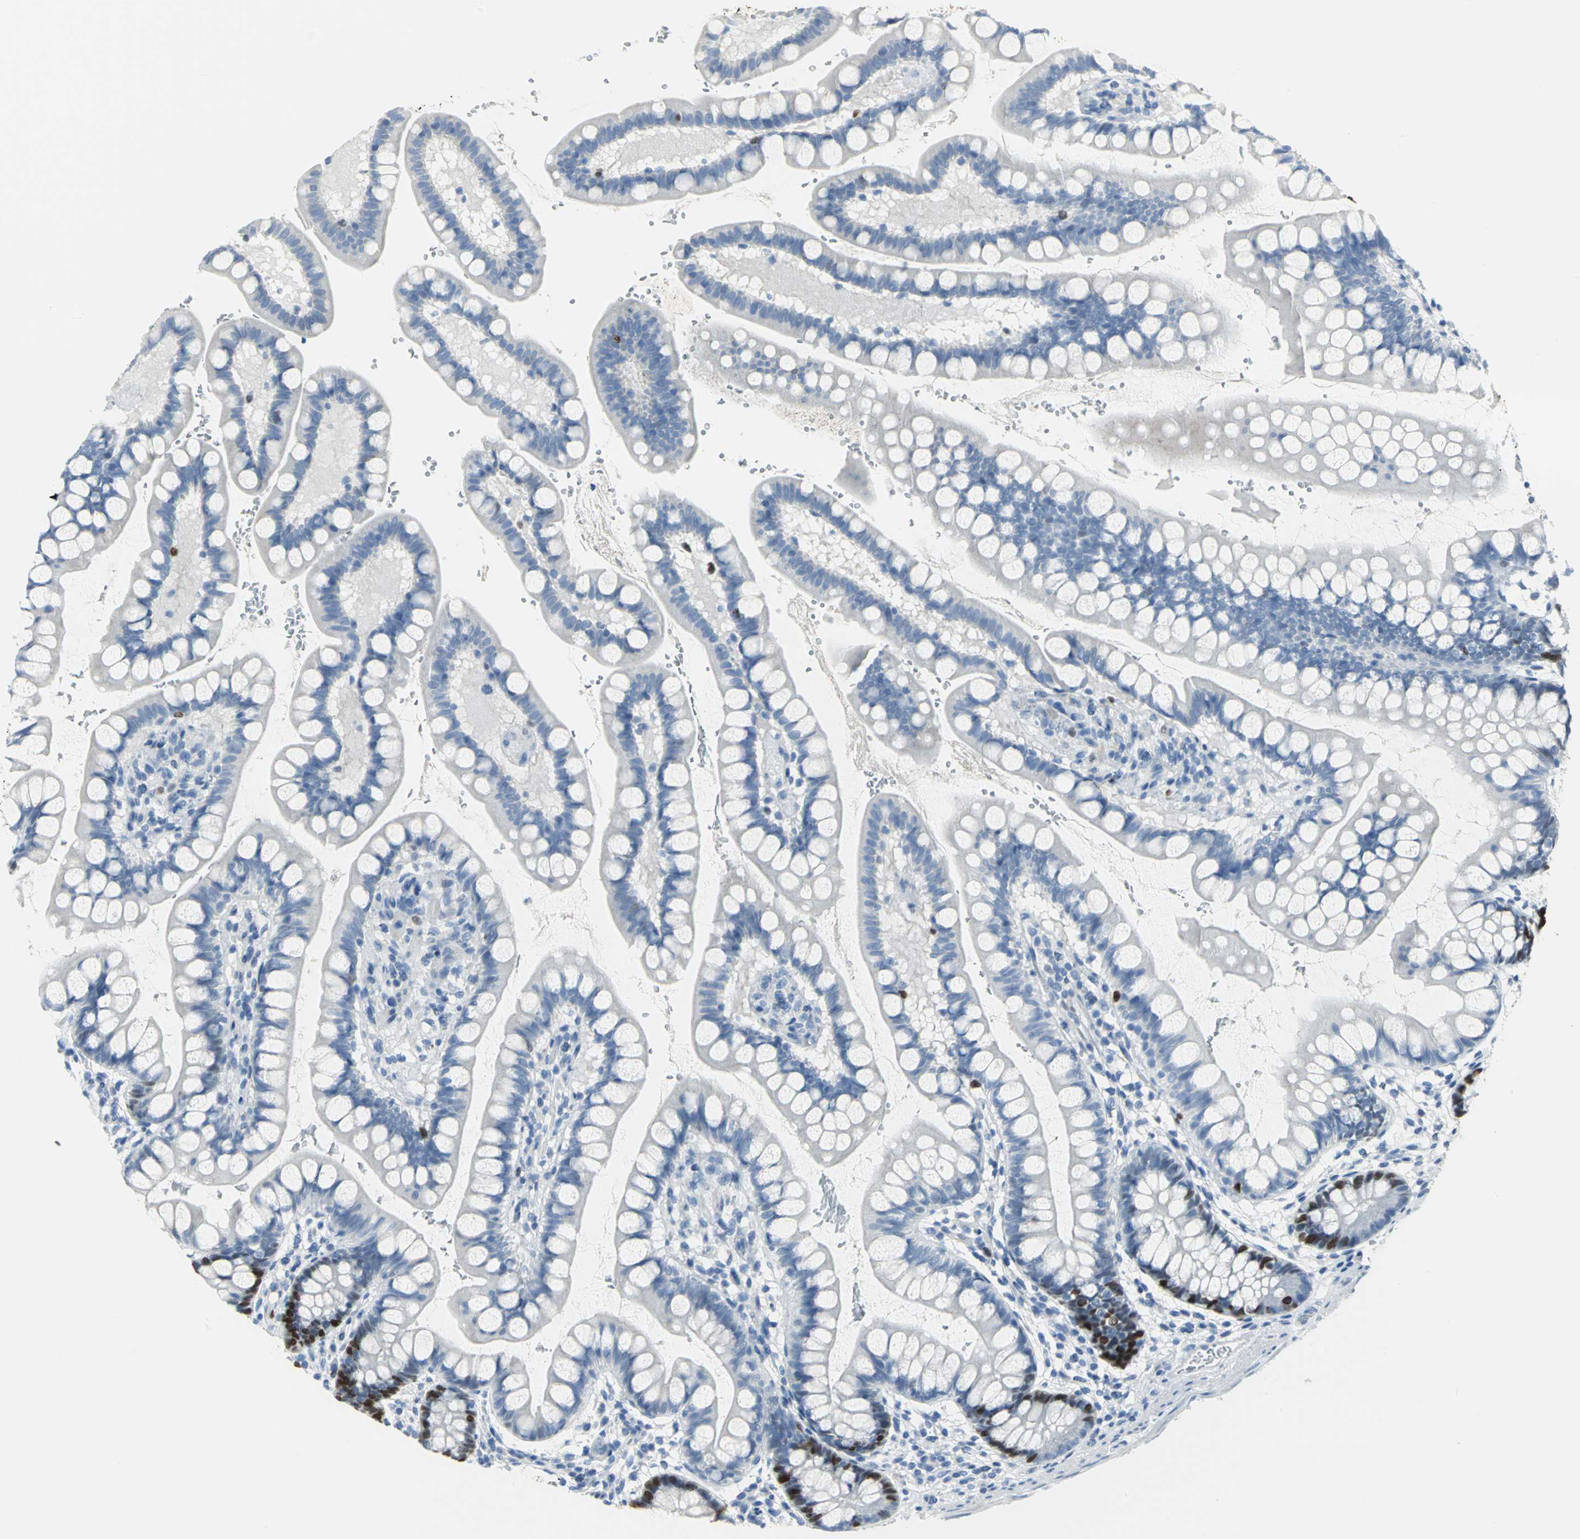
{"staining": {"intensity": "strong", "quantity": "<25%", "location": "nuclear"}, "tissue": "small intestine", "cell_type": "Glandular cells", "image_type": "normal", "snomed": [{"axis": "morphology", "description": "Normal tissue, NOS"}, {"axis": "topography", "description": "Small intestine"}], "caption": "The photomicrograph shows immunohistochemical staining of benign small intestine. There is strong nuclear expression is present in approximately <25% of glandular cells.", "gene": "MCM3", "patient": {"sex": "female", "age": 58}}